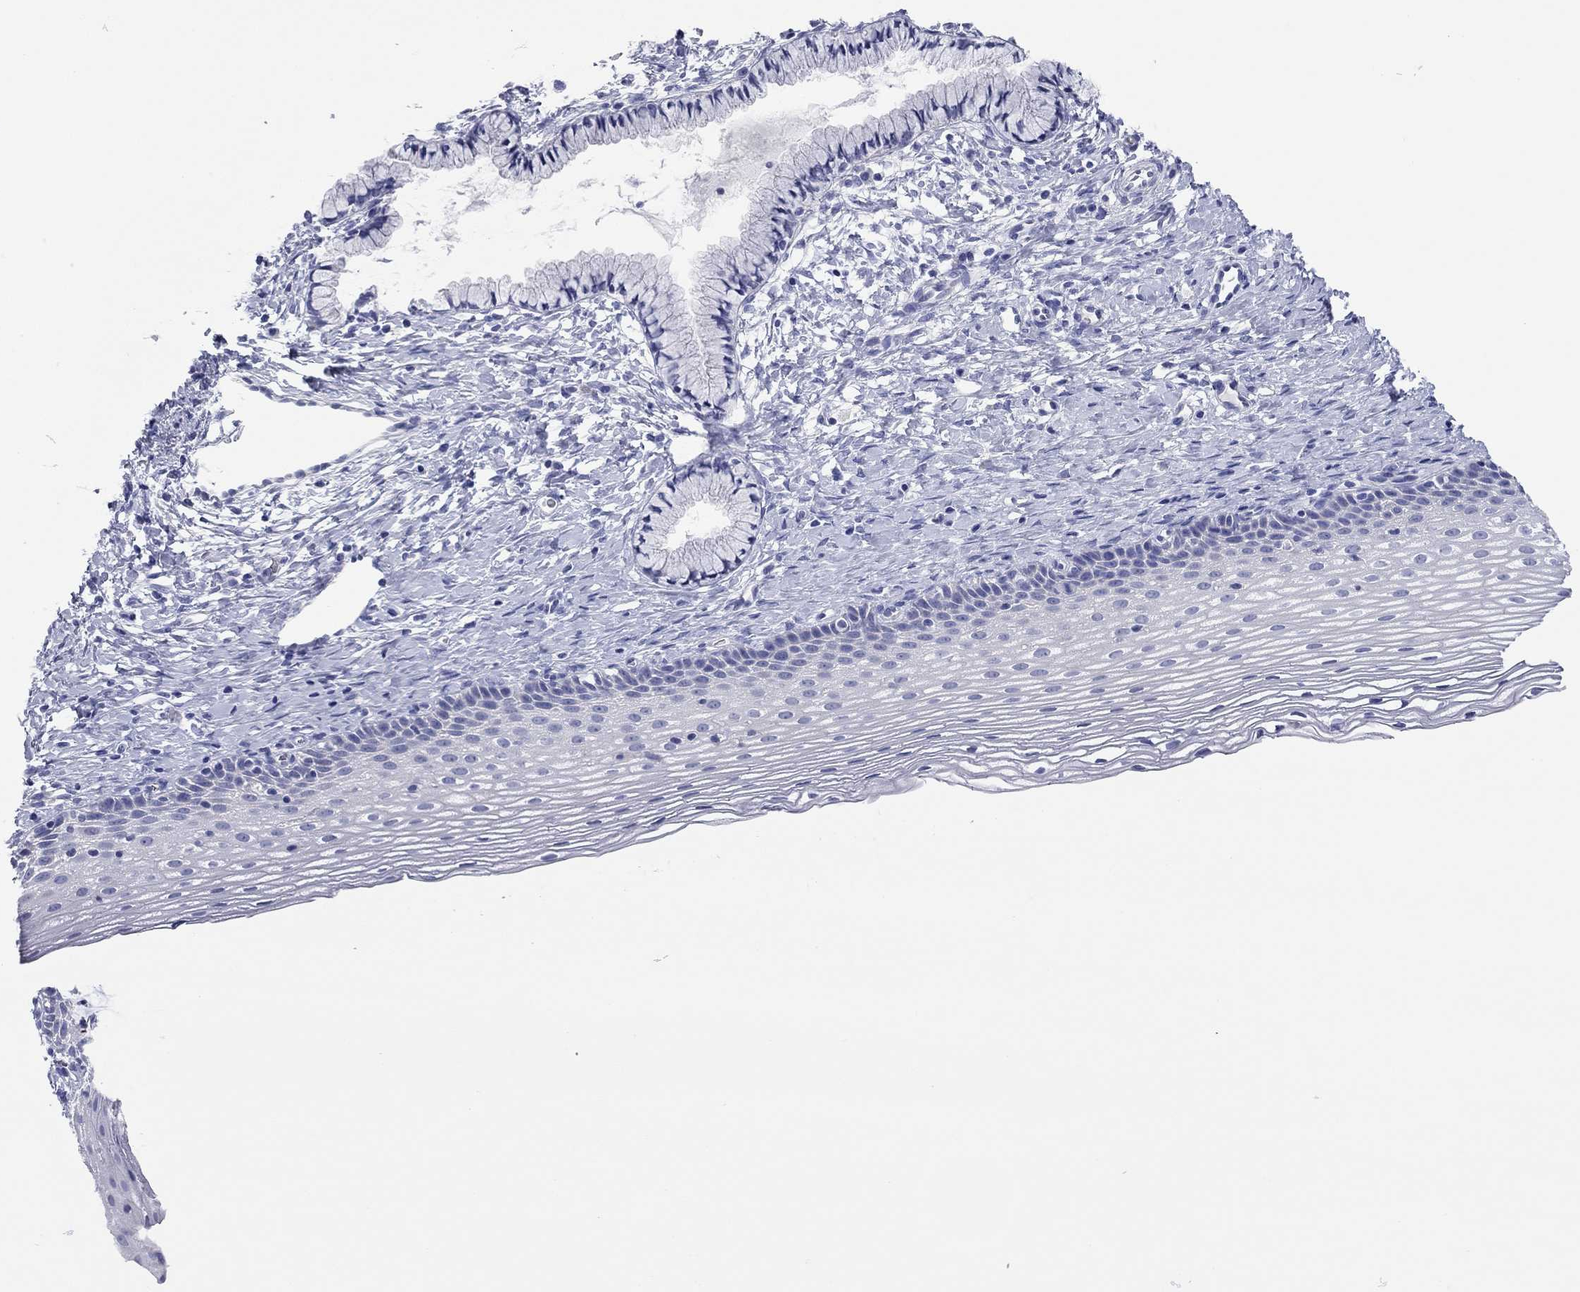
{"staining": {"intensity": "negative", "quantity": "none", "location": "none"}, "tissue": "cervix", "cell_type": "Glandular cells", "image_type": "normal", "snomed": [{"axis": "morphology", "description": "Normal tissue, NOS"}, {"axis": "topography", "description": "Cervix"}], "caption": "A micrograph of human cervix is negative for staining in glandular cells. Brightfield microscopy of immunohistochemistry (IHC) stained with DAB (brown) and hematoxylin (blue), captured at high magnification.", "gene": "ENSG00000269035", "patient": {"sex": "female", "age": 39}}